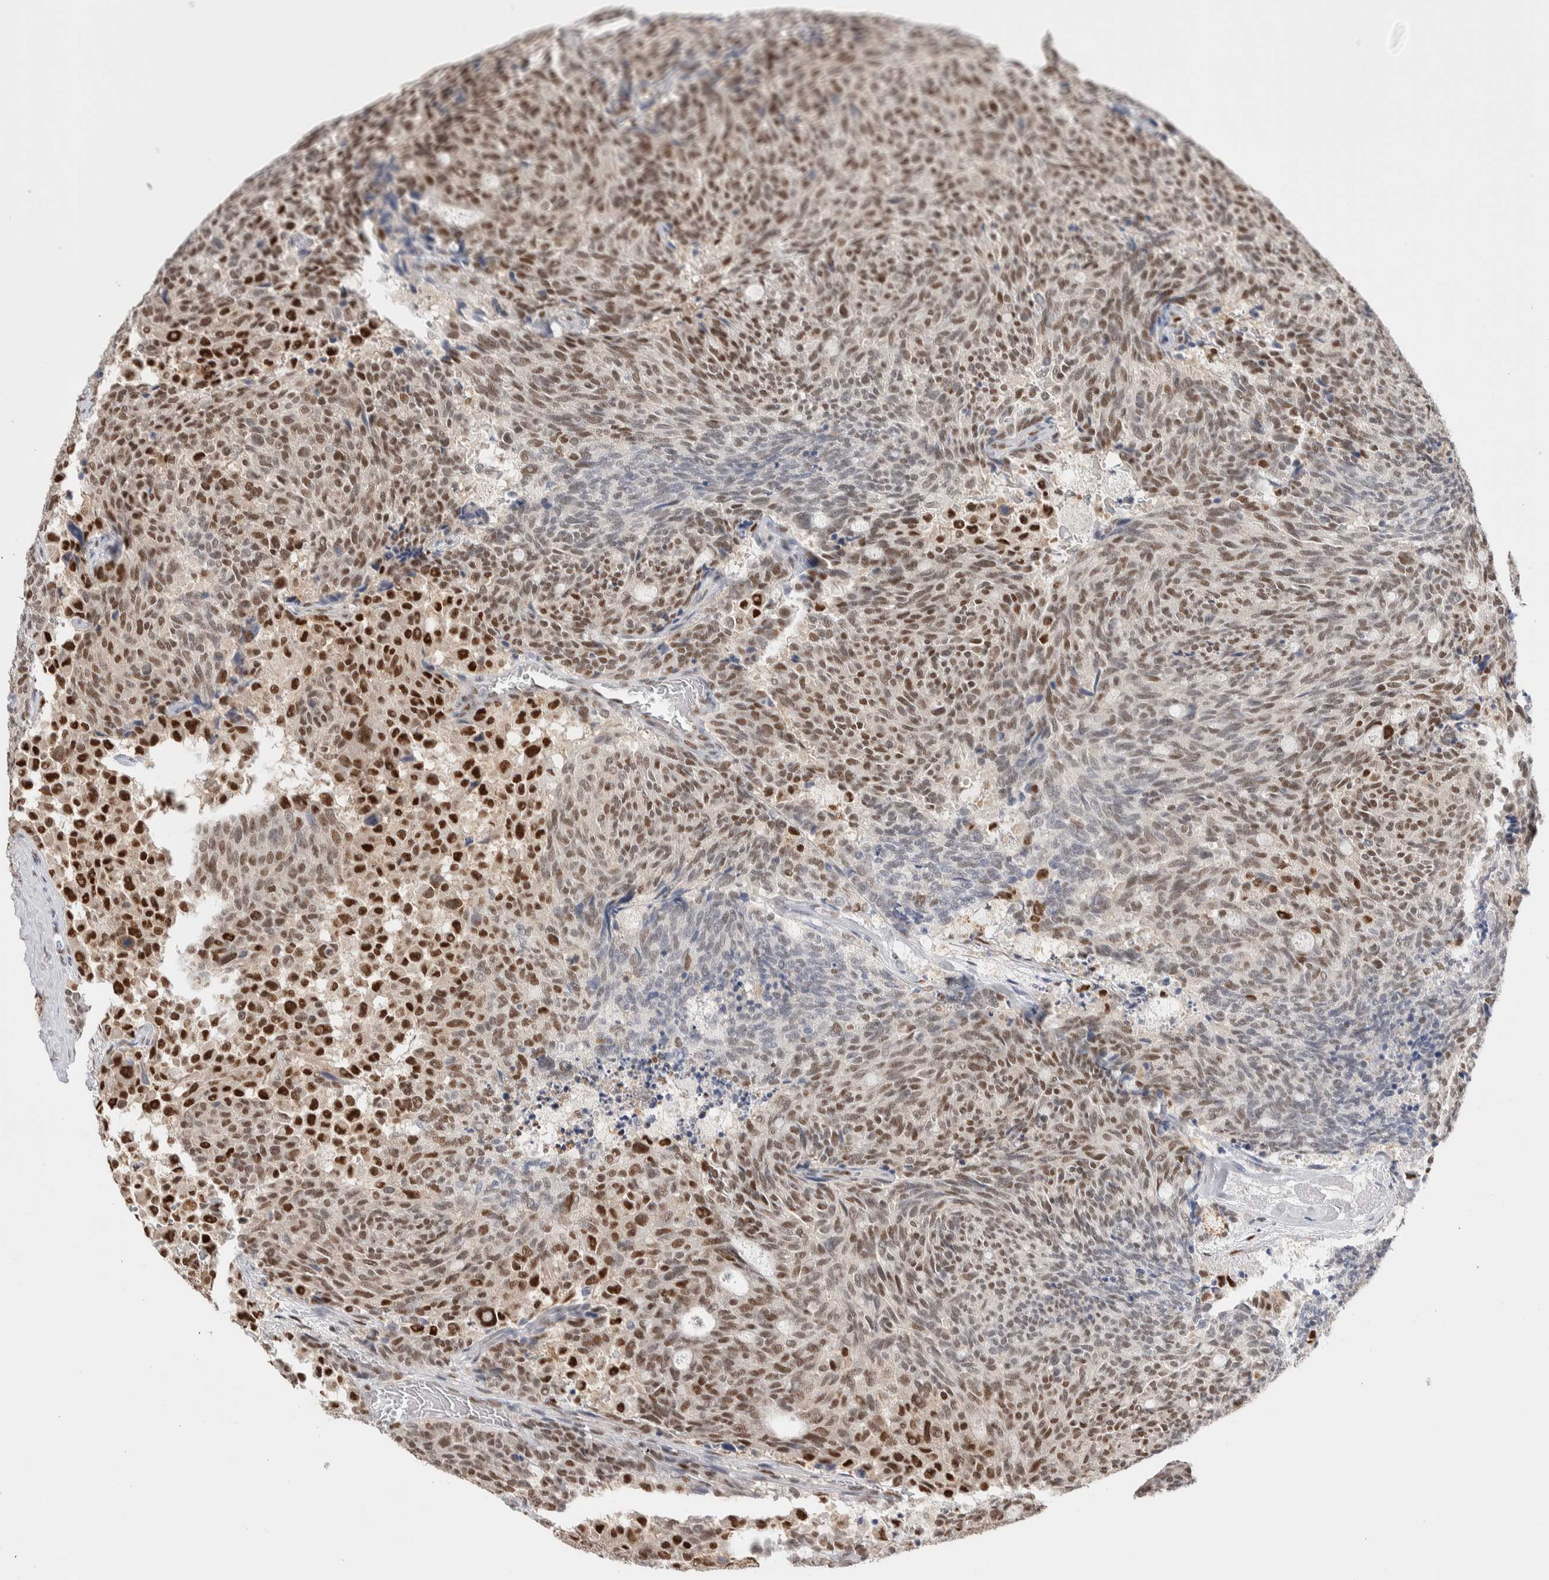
{"staining": {"intensity": "moderate", "quantity": ">75%", "location": "nuclear"}, "tissue": "carcinoid", "cell_type": "Tumor cells", "image_type": "cancer", "snomed": [{"axis": "morphology", "description": "Carcinoid, malignant, NOS"}, {"axis": "topography", "description": "Pancreas"}], "caption": "Moderate nuclear expression for a protein is identified in about >75% of tumor cells of carcinoid (malignant) using immunohistochemistry.", "gene": "PRMT1", "patient": {"sex": "female", "age": 54}}